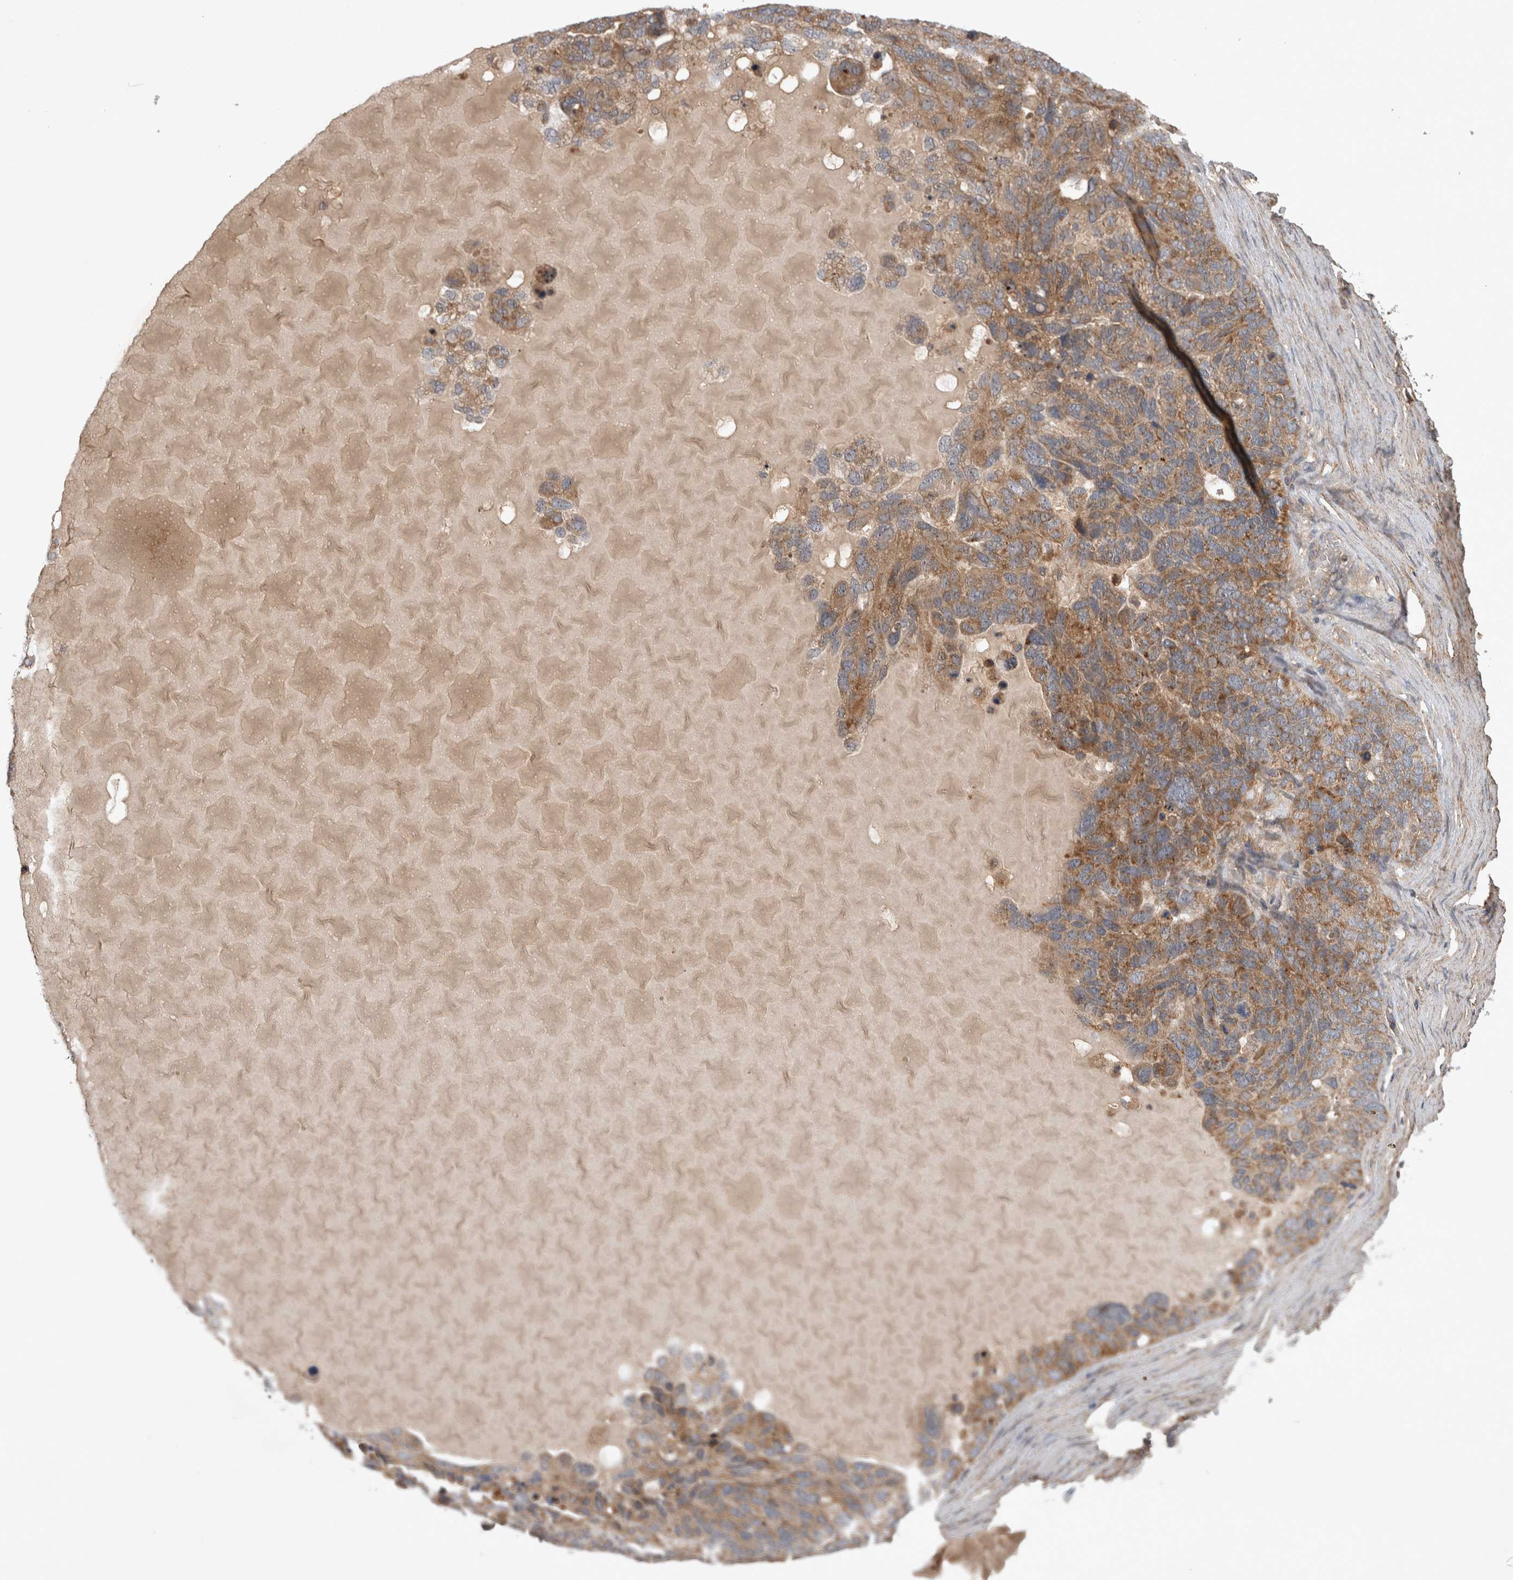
{"staining": {"intensity": "moderate", "quantity": ">75%", "location": "cytoplasmic/membranous"}, "tissue": "ovarian cancer", "cell_type": "Tumor cells", "image_type": "cancer", "snomed": [{"axis": "morphology", "description": "Cystadenocarcinoma, serous, NOS"}, {"axis": "topography", "description": "Ovary"}], "caption": "Tumor cells show medium levels of moderate cytoplasmic/membranous positivity in about >75% of cells in human ovarian cancer (serous cystadenocarcinoma).", "gene": "TRMT61B", "patient": {"sex": "female", "age": 44}}